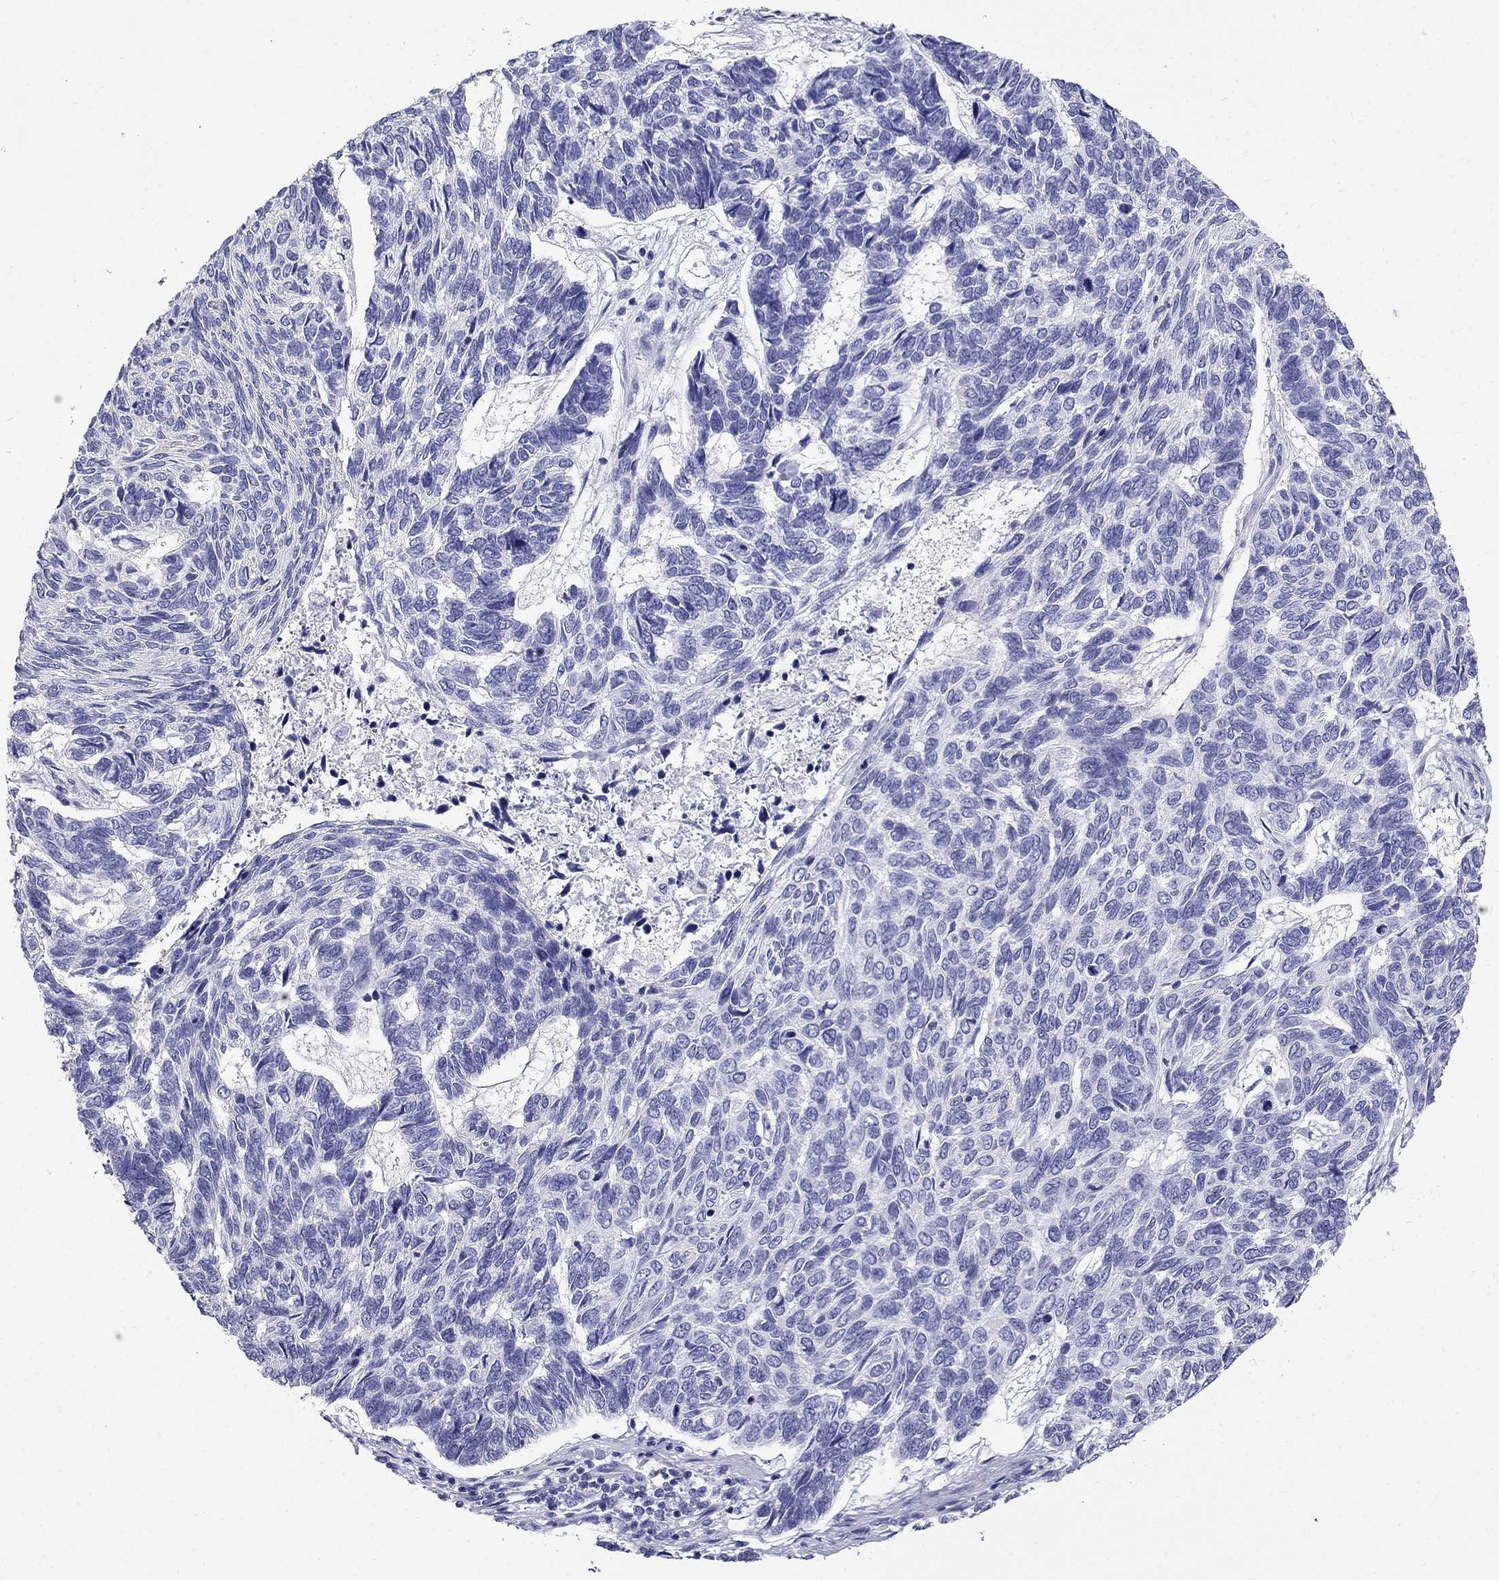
{"staining": {"intensity": "negative", "quantity": "none", "location": "none"}, "tissue": "skin cancer", "cell_type": "Tumor cells", "image_type": "cancer", "snomed": [{"axis": "morphology", "description": "Basal cell carcinoma"}, {"axis": "topography", "description": "Skin"}], "caption": "A high-resolution micrograph shows IHC staining of skin cancer, which shows no significant staining in tumor cells.", "gene": "PPP1R36", "patient": {"sex": "female", "age": 65}}